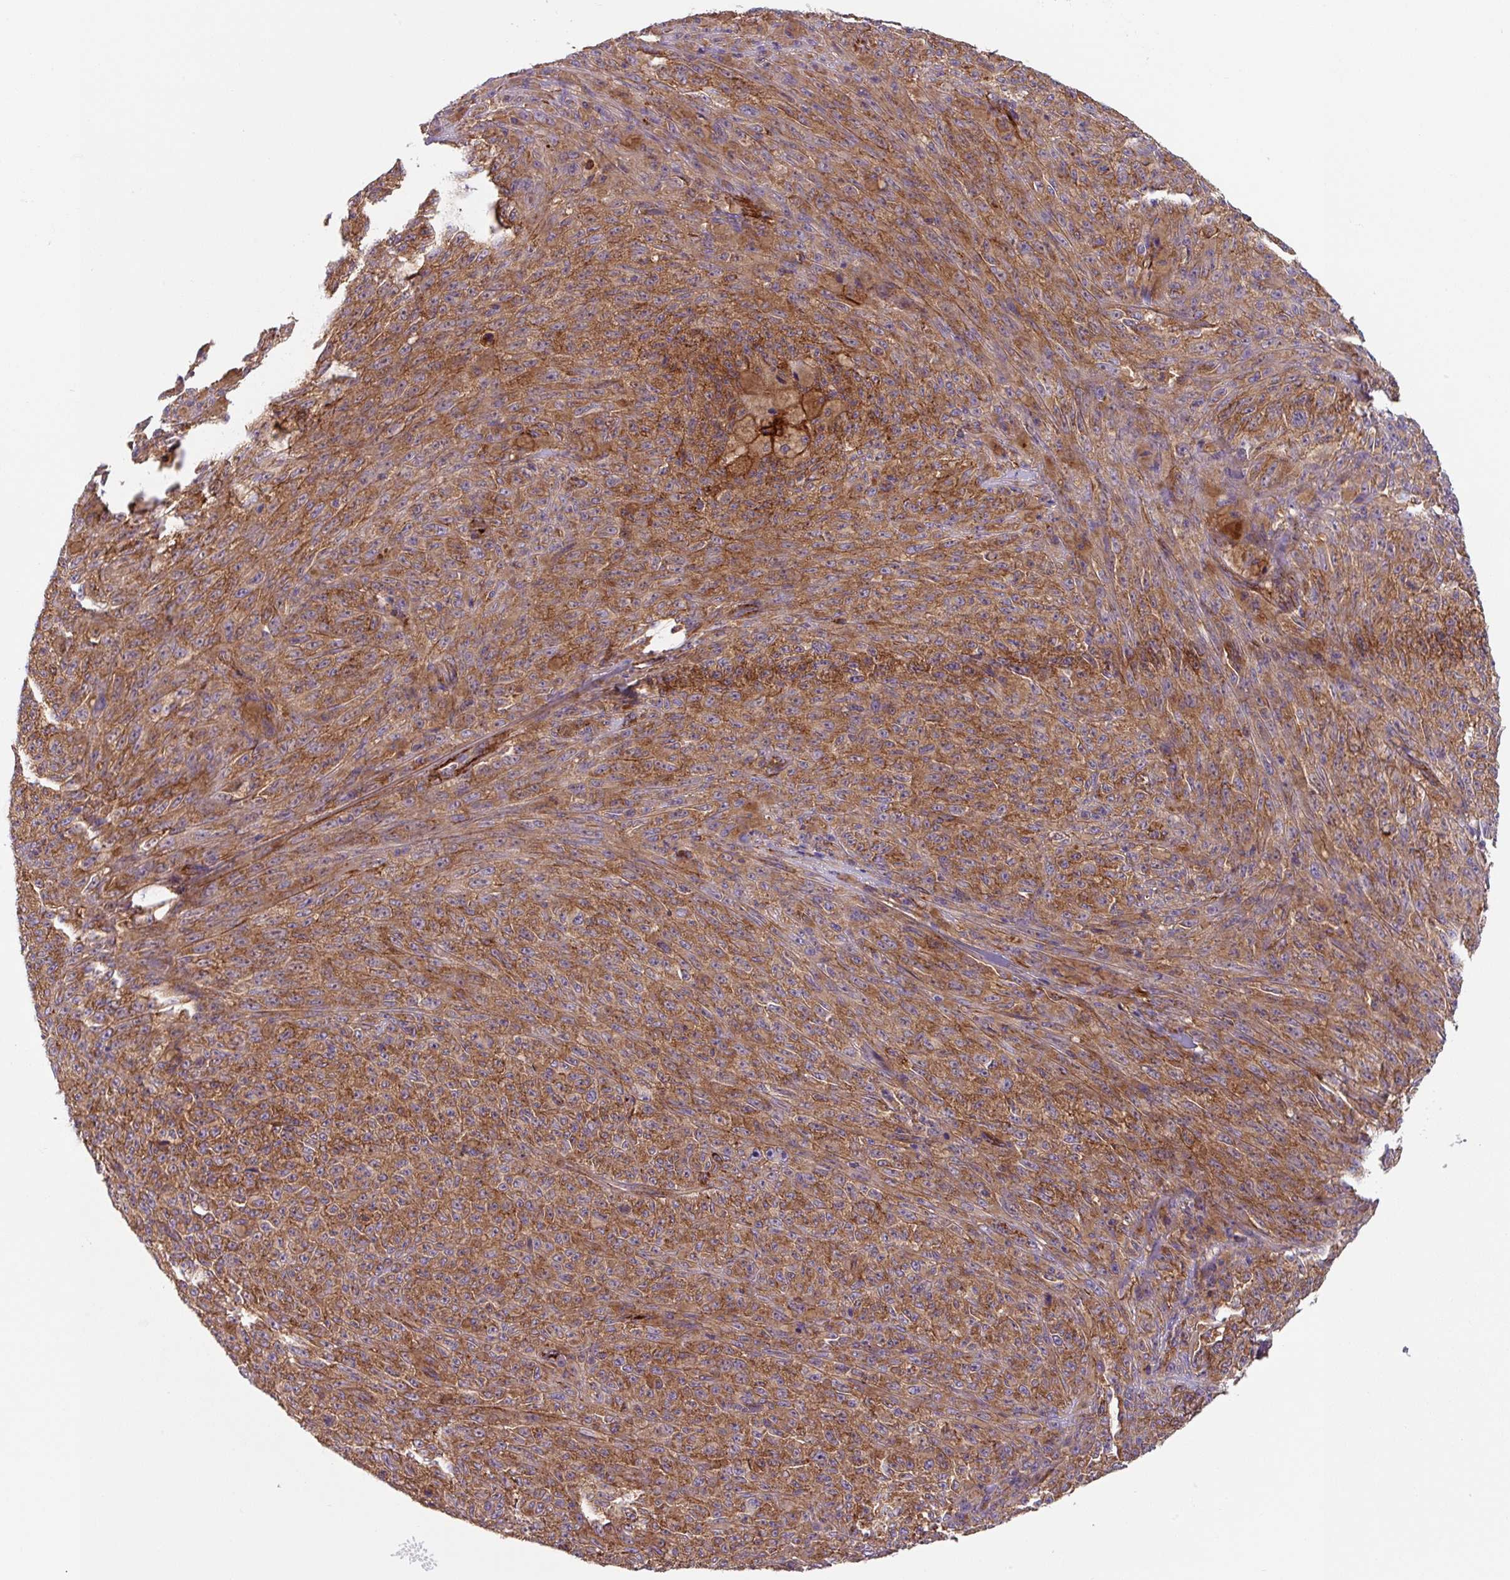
{"staining": {"intensity": "moderate", "quantity": ">75%", "location": "cytoplasmic/membranous"}, "tissue": "melanoma", "cell_type": "Tumor cells", "image_type": "cancer", "snomed": [{"axis": "morphology", "description": "Malignant melanoma, NOS"}, {"axis": "topography", "description": "Skin"}], "caption": "Immunohistochemical staining of human malignant melanoma exhibits medium levels of moderate cytoplasmic/membranous positivity in approximately >75% of tumor cells.", "gene": "DHFR2", "patient": {"sex": "female", "age": 82}}